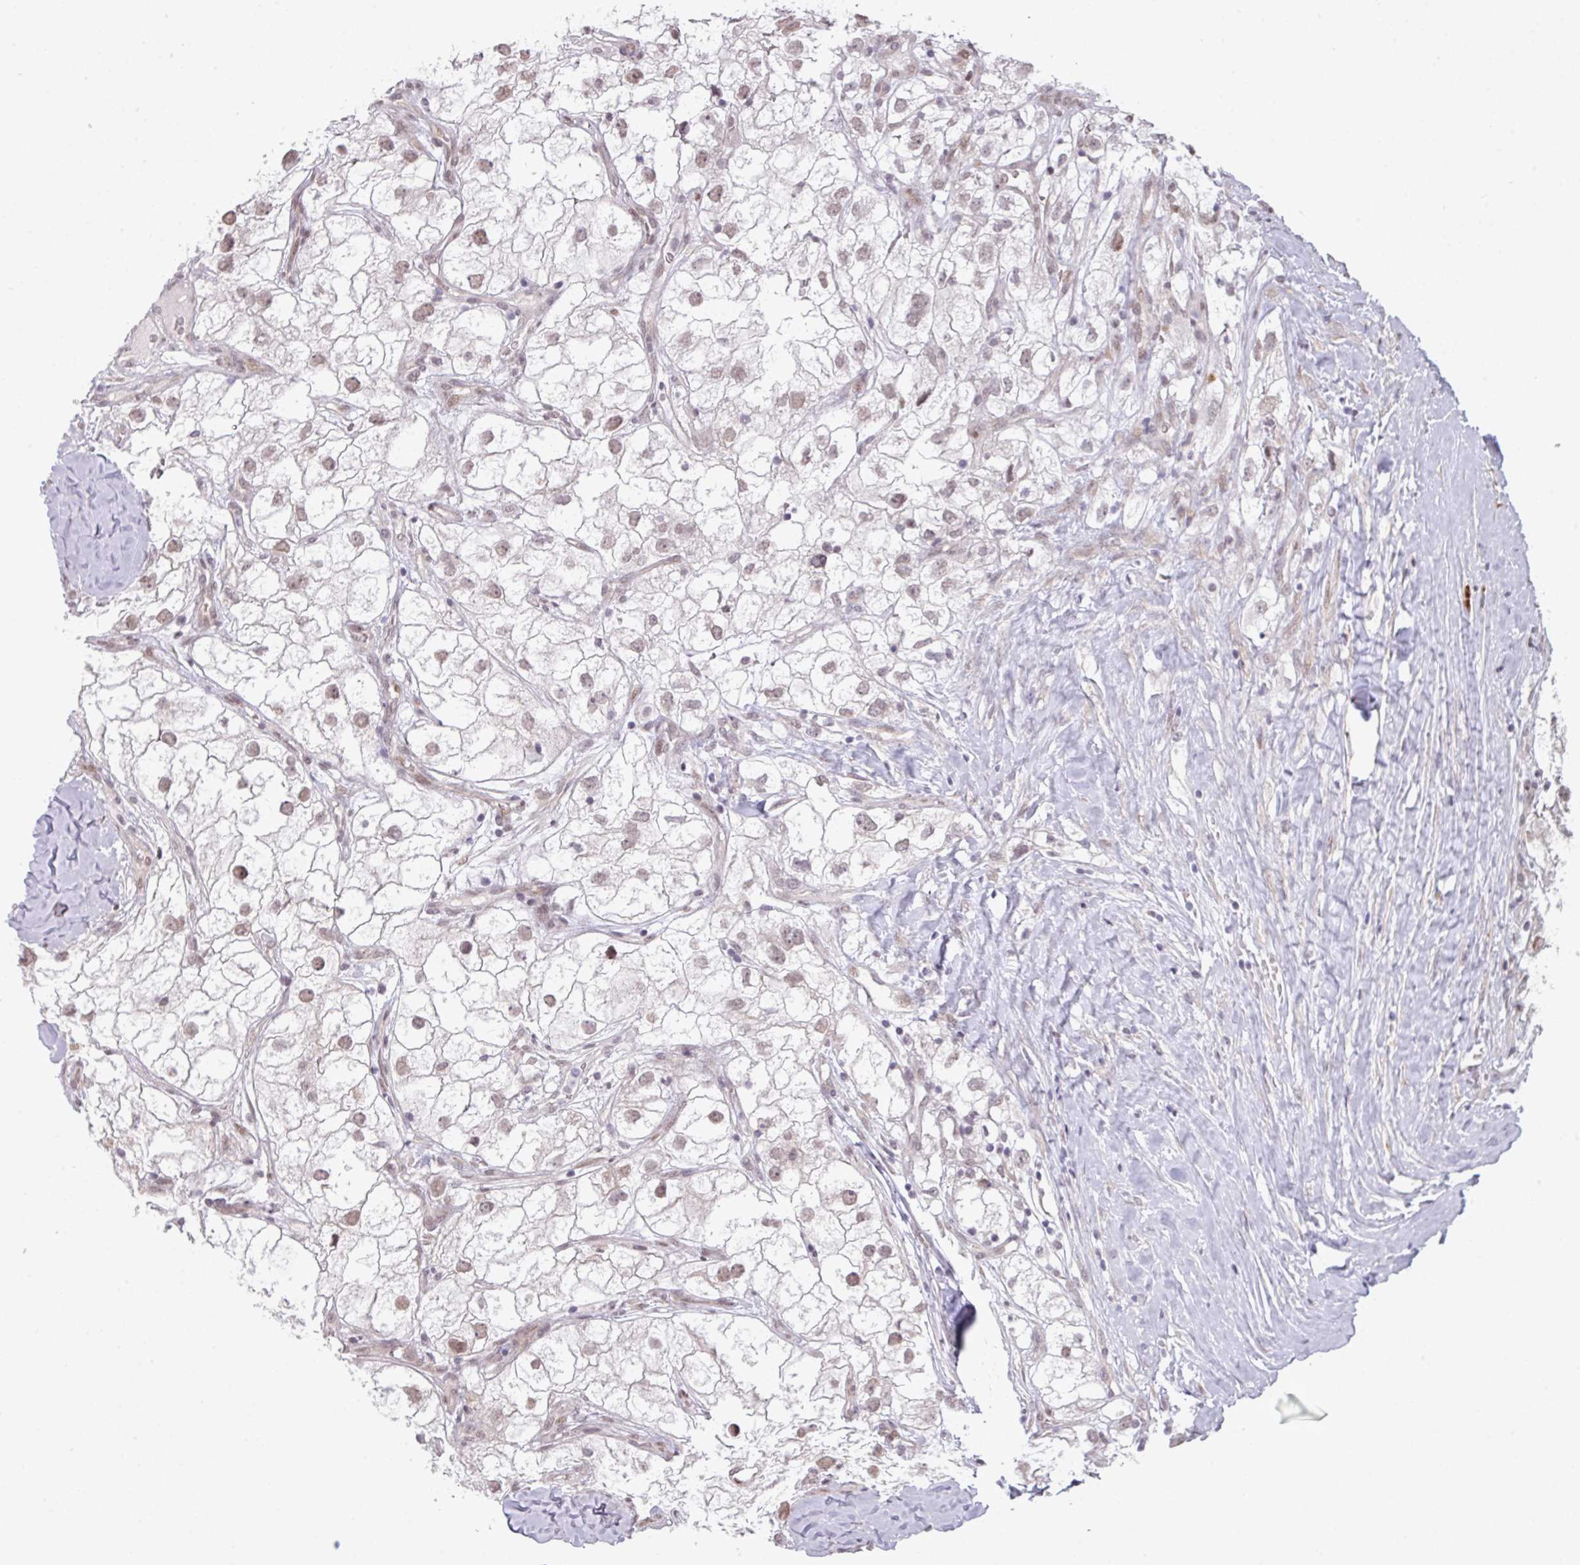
{"staining": {"intensity": "moderate", "quantity": ">75%", "location": "nuclear"}, "tissue": "renal cancer", "cell_type": "Tumor cells", "image_type": "cancer", "snomed": [{"axis": "morphology", "description": "Adenocarcinoma, NOS"}, {"axis": "topography", "description": "Kidney"}], "caption": "Protein staining shows moderate nuclear staining in approximately >75% of tumor cells in renal cancer (adenocarcinoma).", "gene": "ANKRD13B", "patient": {"sex": "male", "age": 59}}